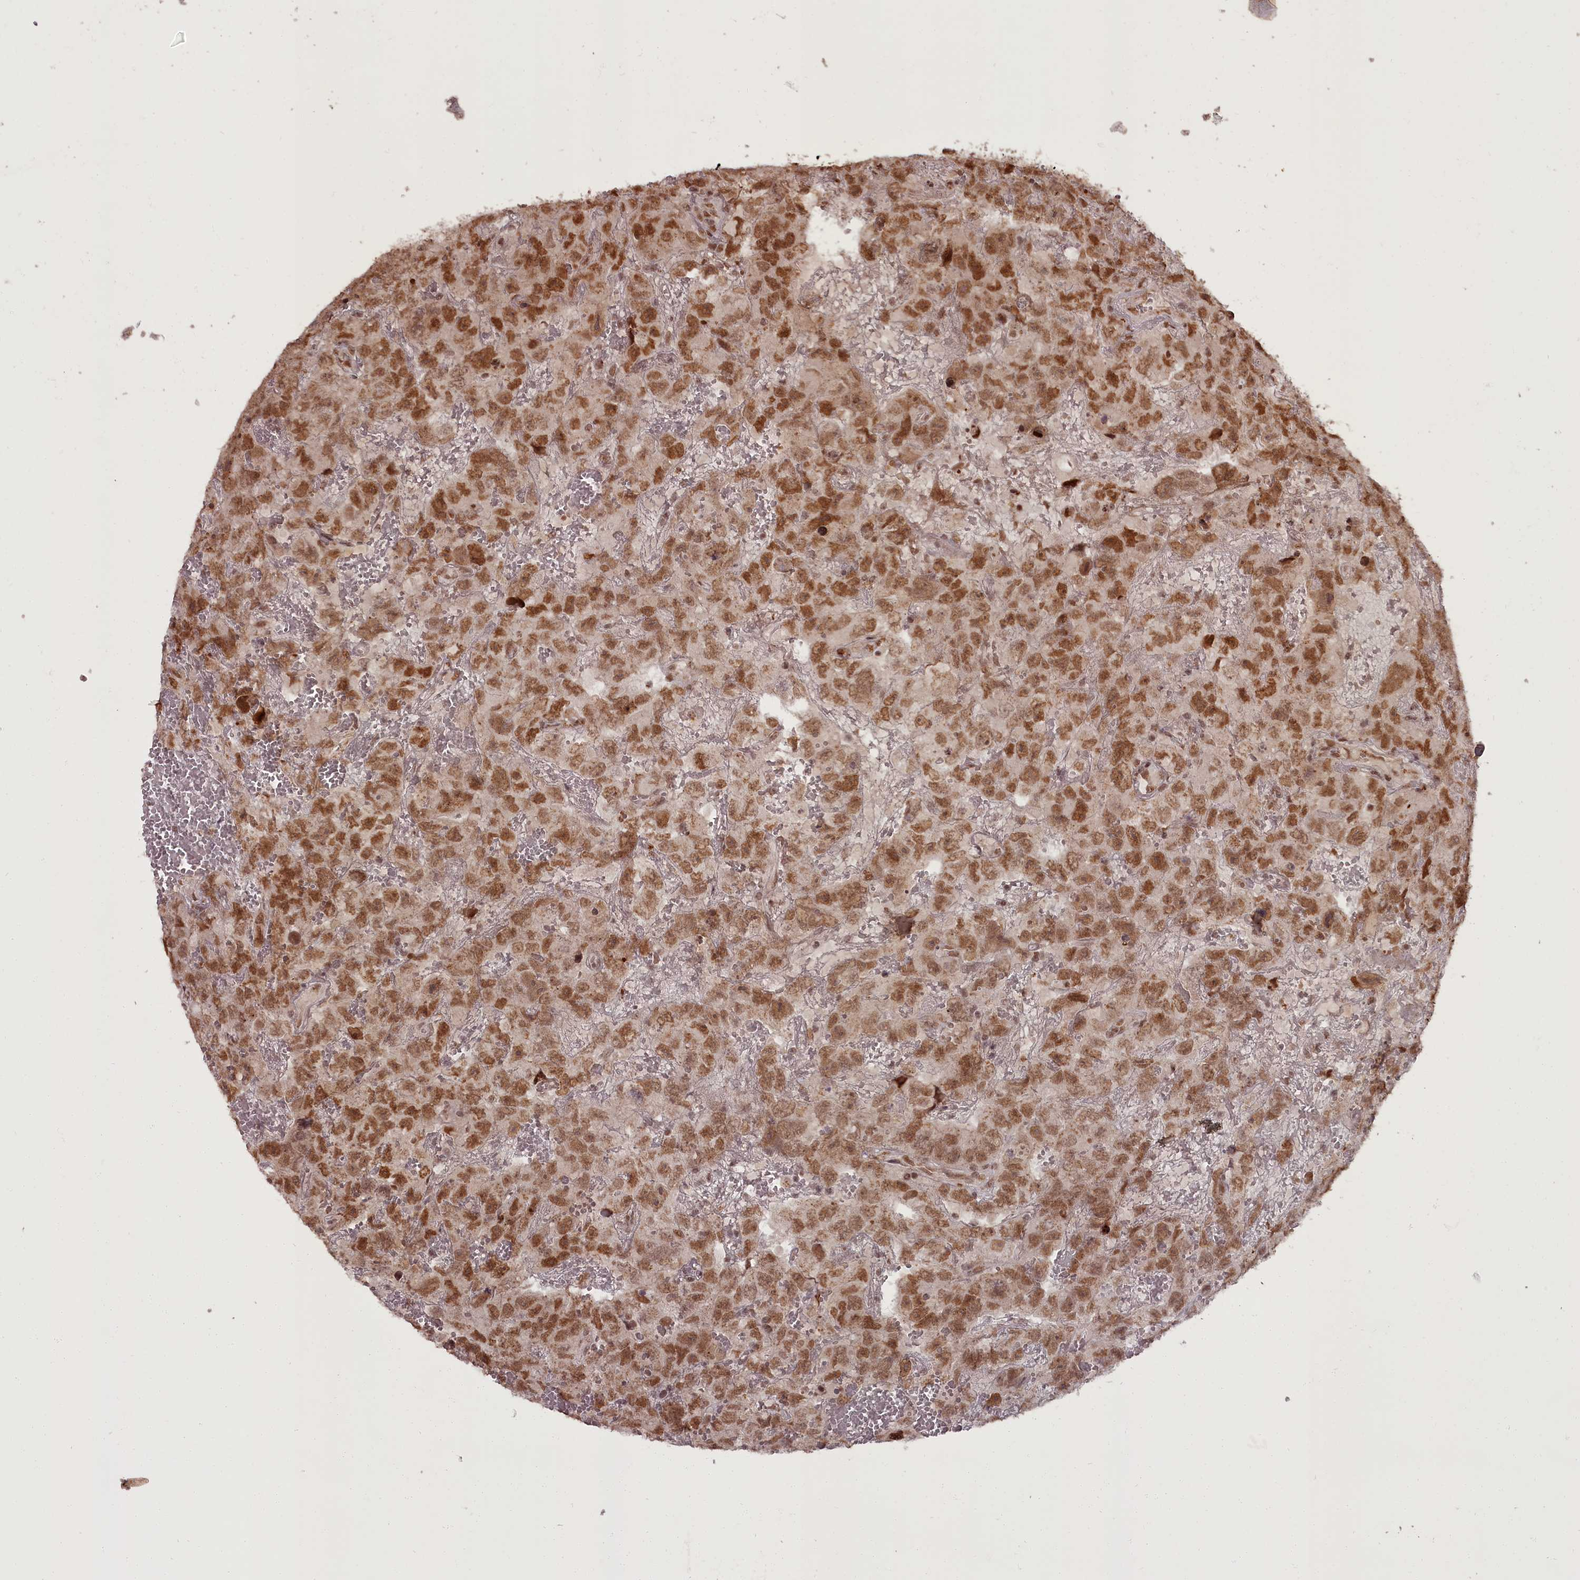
{"staining": {"intensity": "moderate", "quantity": ">75%", "location": "cytoplasmic/membranous,nuclear"}, "tissue": "testis cancer", "cell_type": "Tumor cells", "image_type": "cancer", "snomed": [{"axis": "morphology", "description": "Carcinoma, Embryonal, NOS"}, {"axis": "topography", "description": "Testis"}], "caption": "An immunohistochemistry image of tumor tissue is shown. Protein staining in brown highlights moderate cytoplasmic/membranous and nuclear positivity in testis cancer (embryonal carcinoma) within tumor cells.", "gene": "CEP83", "patient": {"sex": "male", "age": 45}}